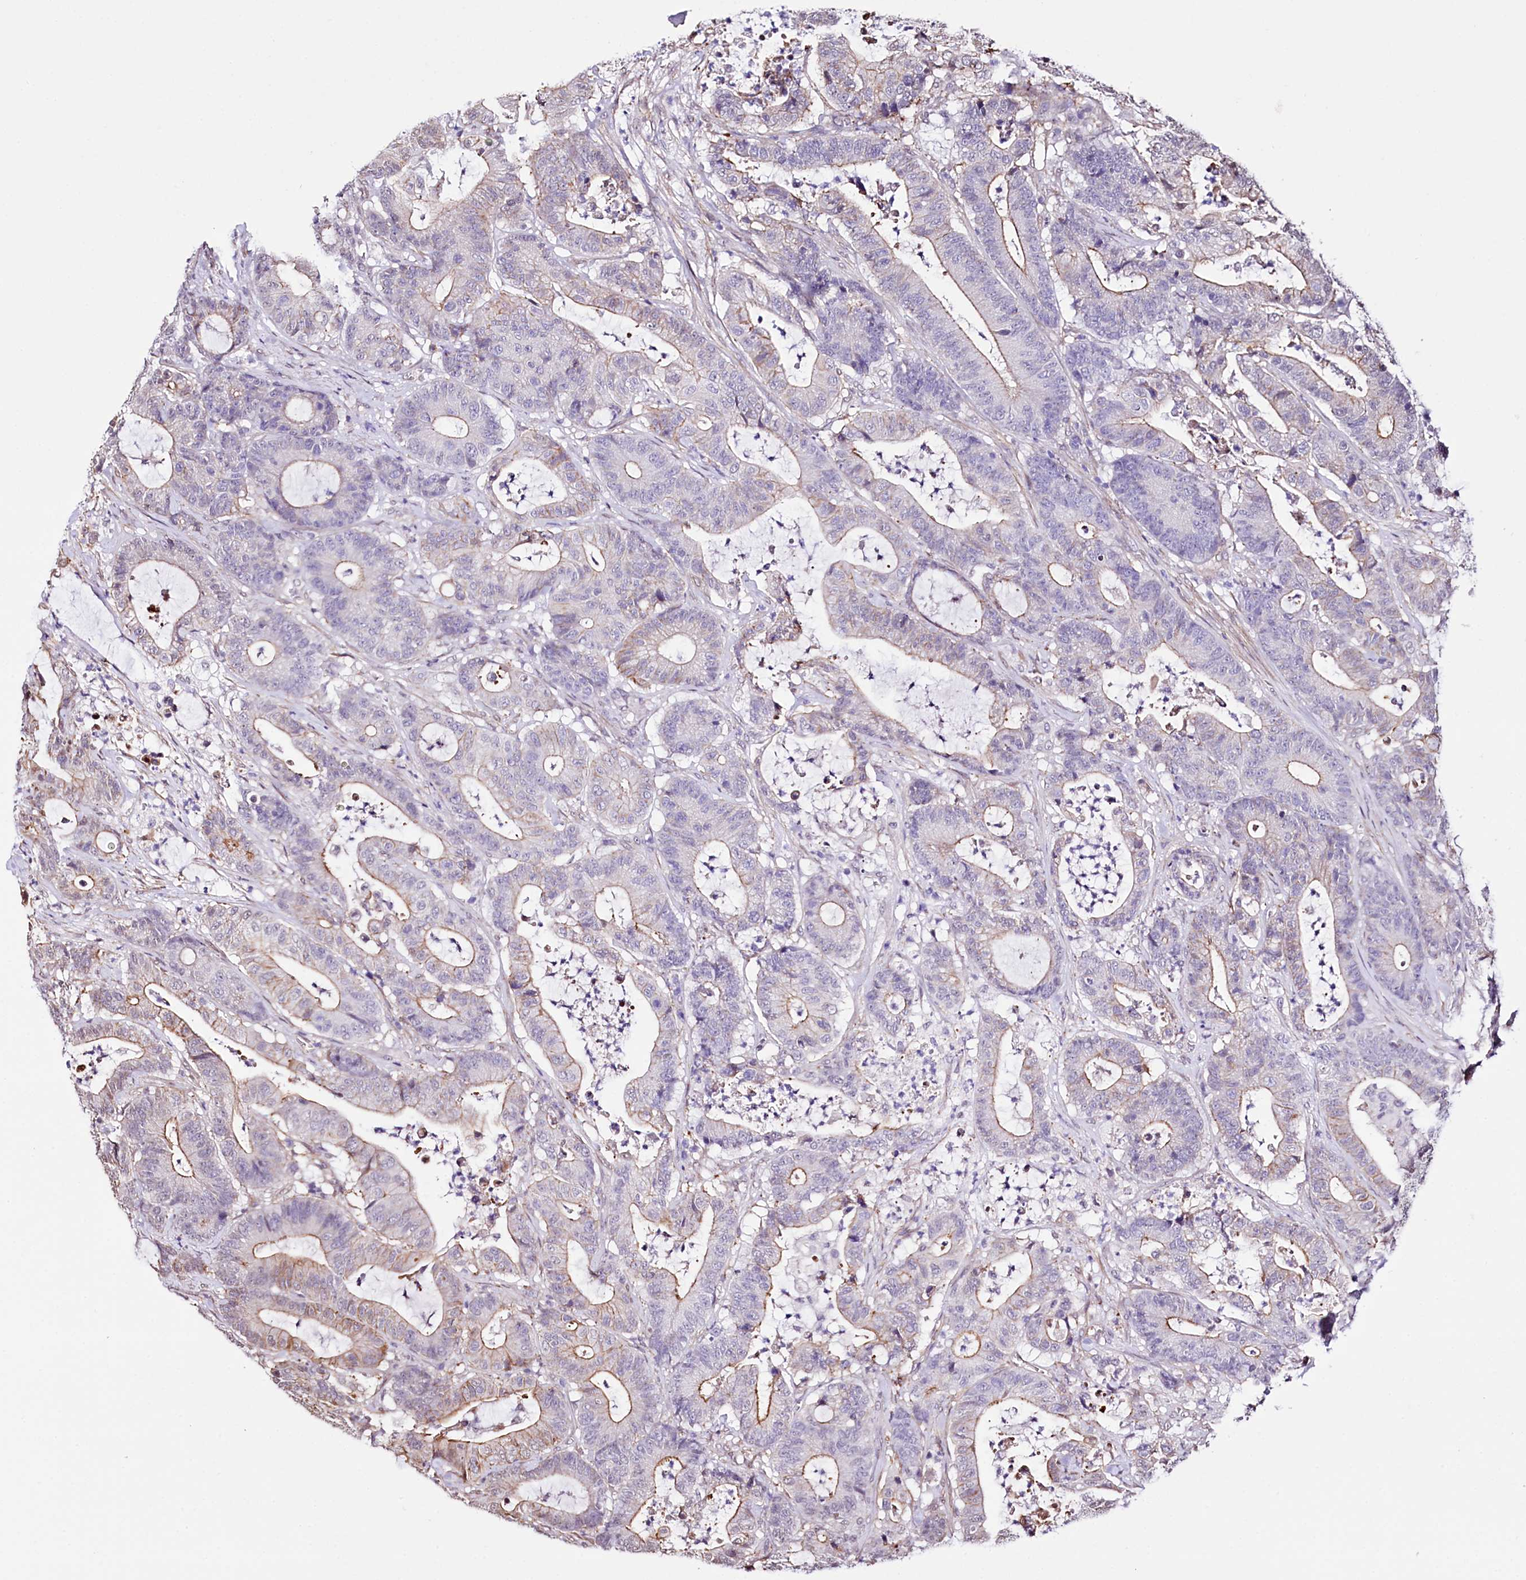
{"staining": {"intensity": "moderate", "quantity": "<25%", "location": "cytoplasmic/membranous"}, "tissue": "colorectal cancer", "cell_type": "Tumor cells", "image_type": "cancer", "snomed": [{"axis": "morphology", "description": "Adenocarcinoma, NOS"}, {"axis": "topography", "description": "Colon"}], "caption": "Colorectal cancer stained with DAB immunohistochemistry (IHC) demonstrates low levels of moderate cytoplasmic/membranous staining in approximately <25% of tumor cells. The staining is performed using DAB (3,3'-diaminobenzidine) brown chromogen to label protein expression. The nuclei are counter-stained blue using hematoxylin.", "gene": "ST7", "patient": {"sex": "female", "age": 84}}